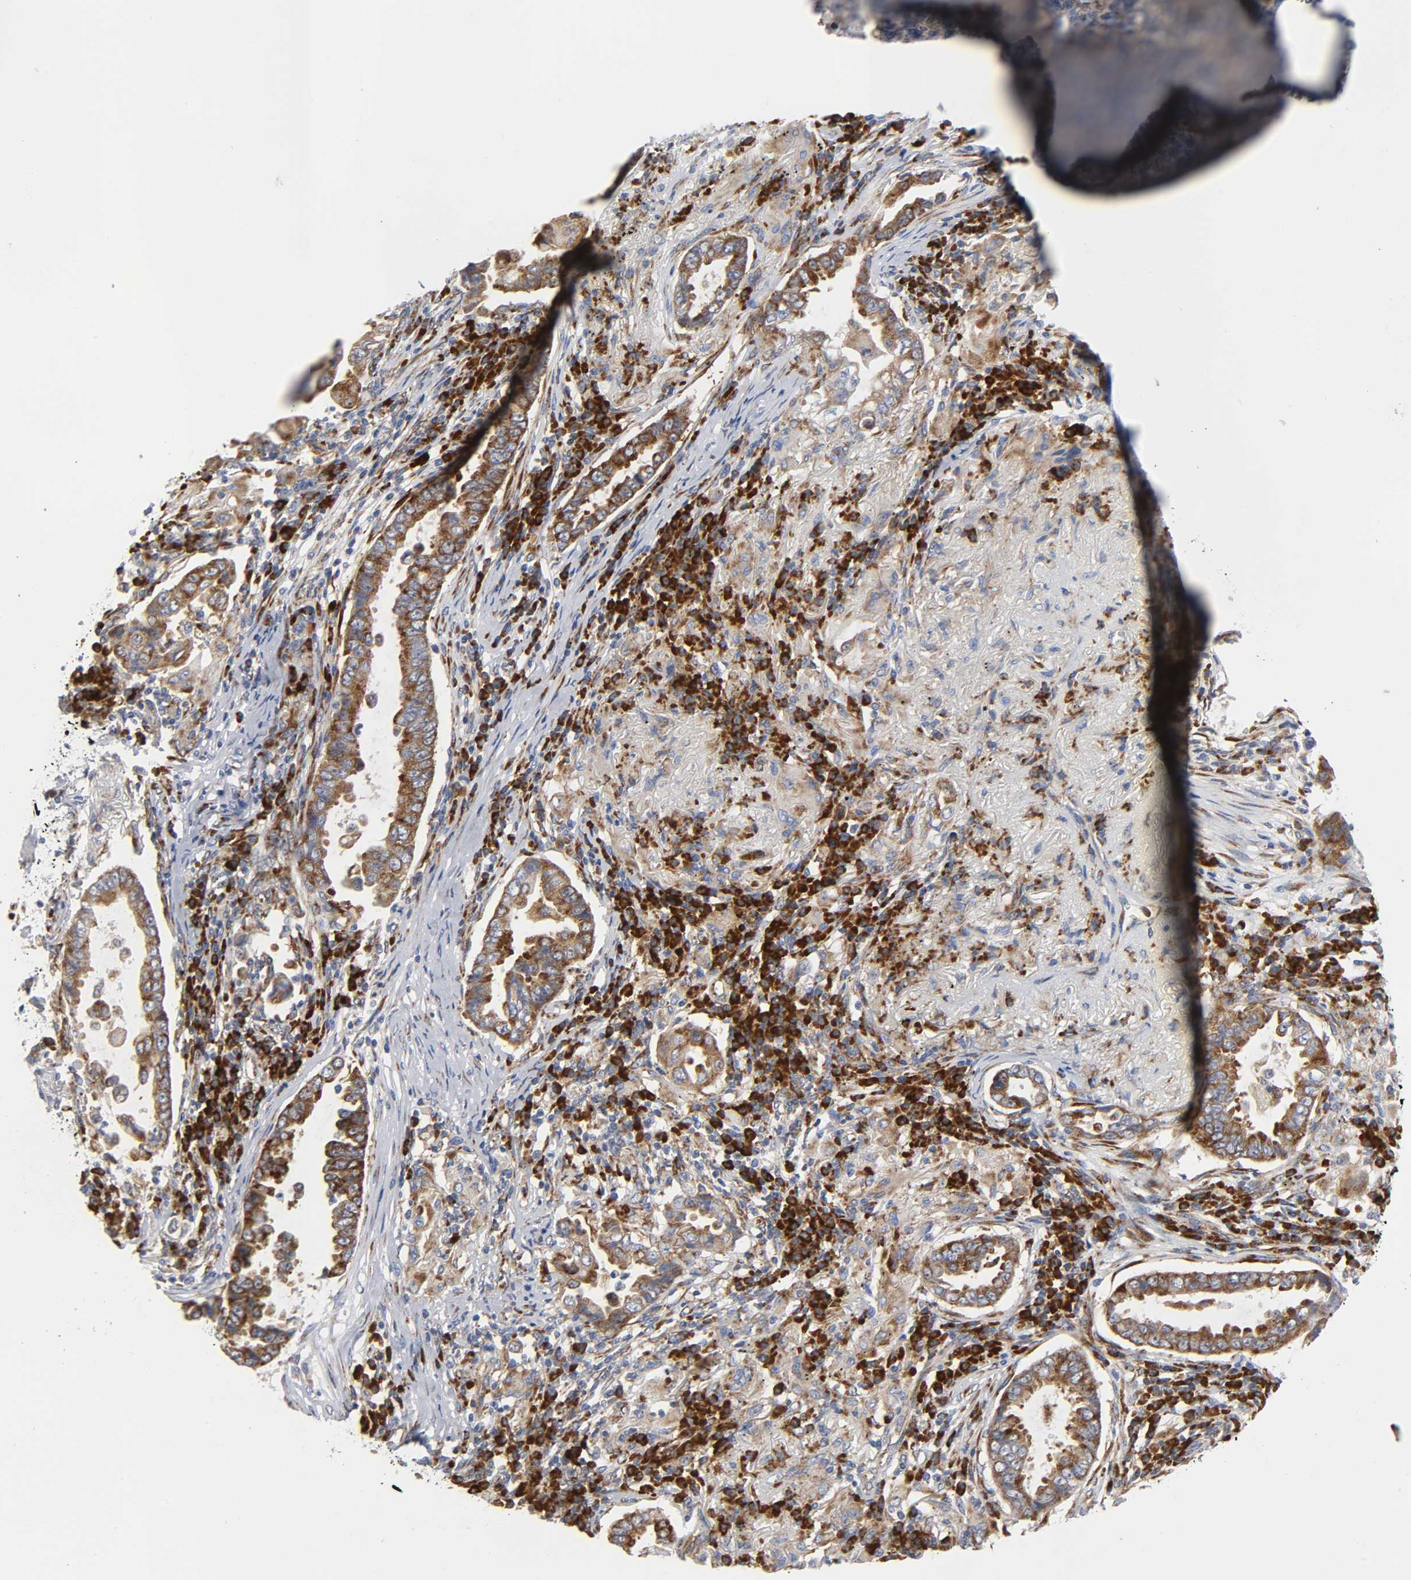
{"staining": {"intensity": "strong", "quantity": ">75%", "location": "cytoplasmic/membranous"}, "tissue": "lung cancer", "cell_type": "Tumor cells", "image_type": "cancer", "snomed": [{"axis": "morphology", "description": "Adenocarcinoma, NOS"}, {"axis": "topography", "description": "Lung"}], "caption": "Protein expression analysis of lung adenocarcinoma exhibits strong cytoplasmic/membranous staining in approximately >75% of tumor cells.", "gene": "REL", "patient": {"sex": "male", "age": 49}}